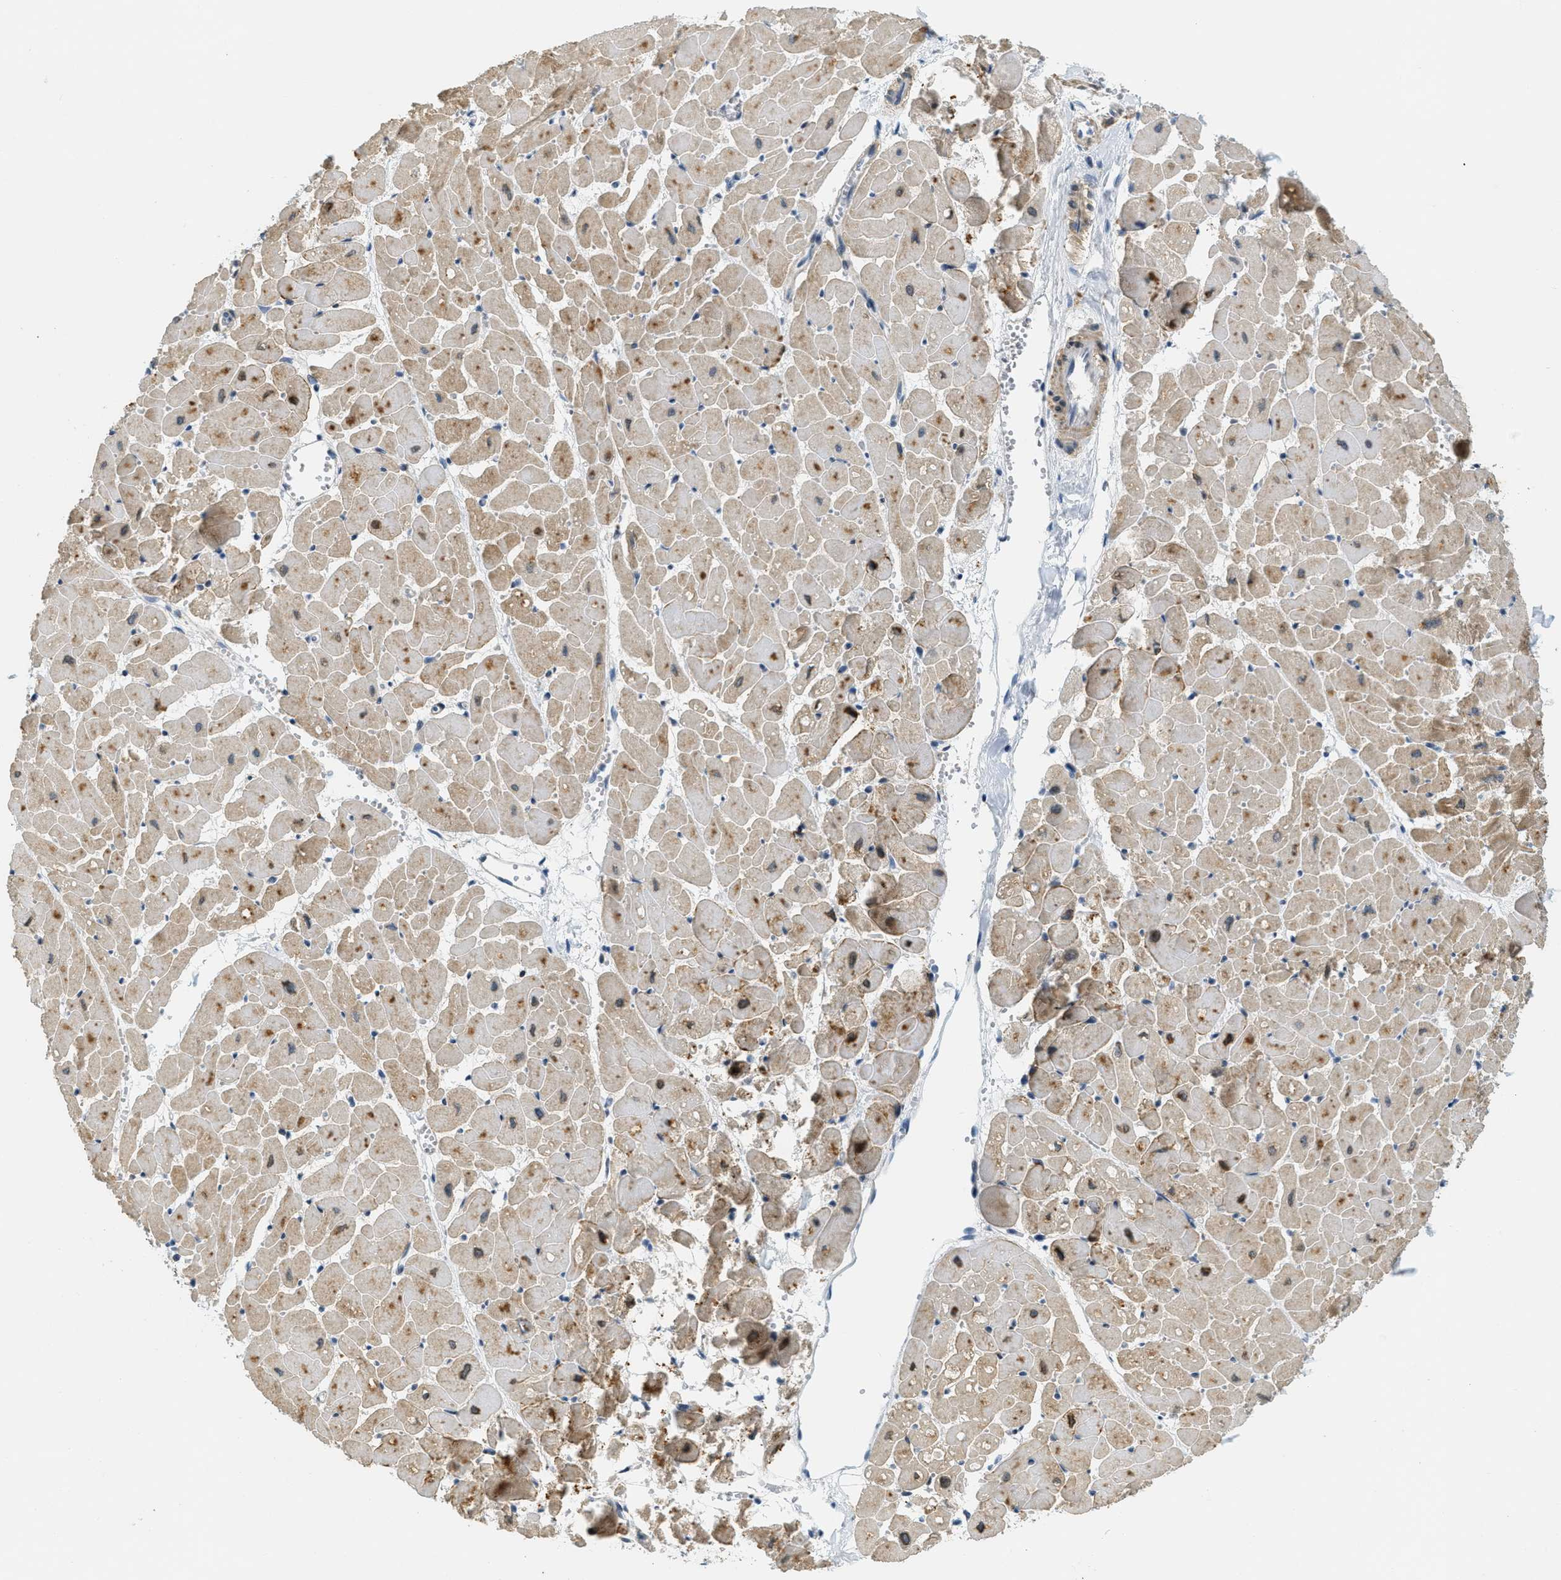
{"staining": {"intensity": "moderate", "quantity": ">75%", "location": "cytoplasmic/membranous"}, "tissue": "heart muscle", "cell_type": "Cardiomyocytes", "image_type": "normal", "snomed": [{"axis": "morphology", "description": "Normal tissue, NOS"}, {"axis": "topography", "description": "Heart"}], "caption": "Immunohistochemistry image of benign heart muscle: heart muscle stained using immunohistochemistry (IHC) reveals medium levels of moderate protein expression localized specifically in the cytoplasmic/membranous of cardiomyocytes, appearing as a cytoplasmic/membranous brown color.", "gene": "DDX47", "patient": {"sex": "female", "age": 19}}